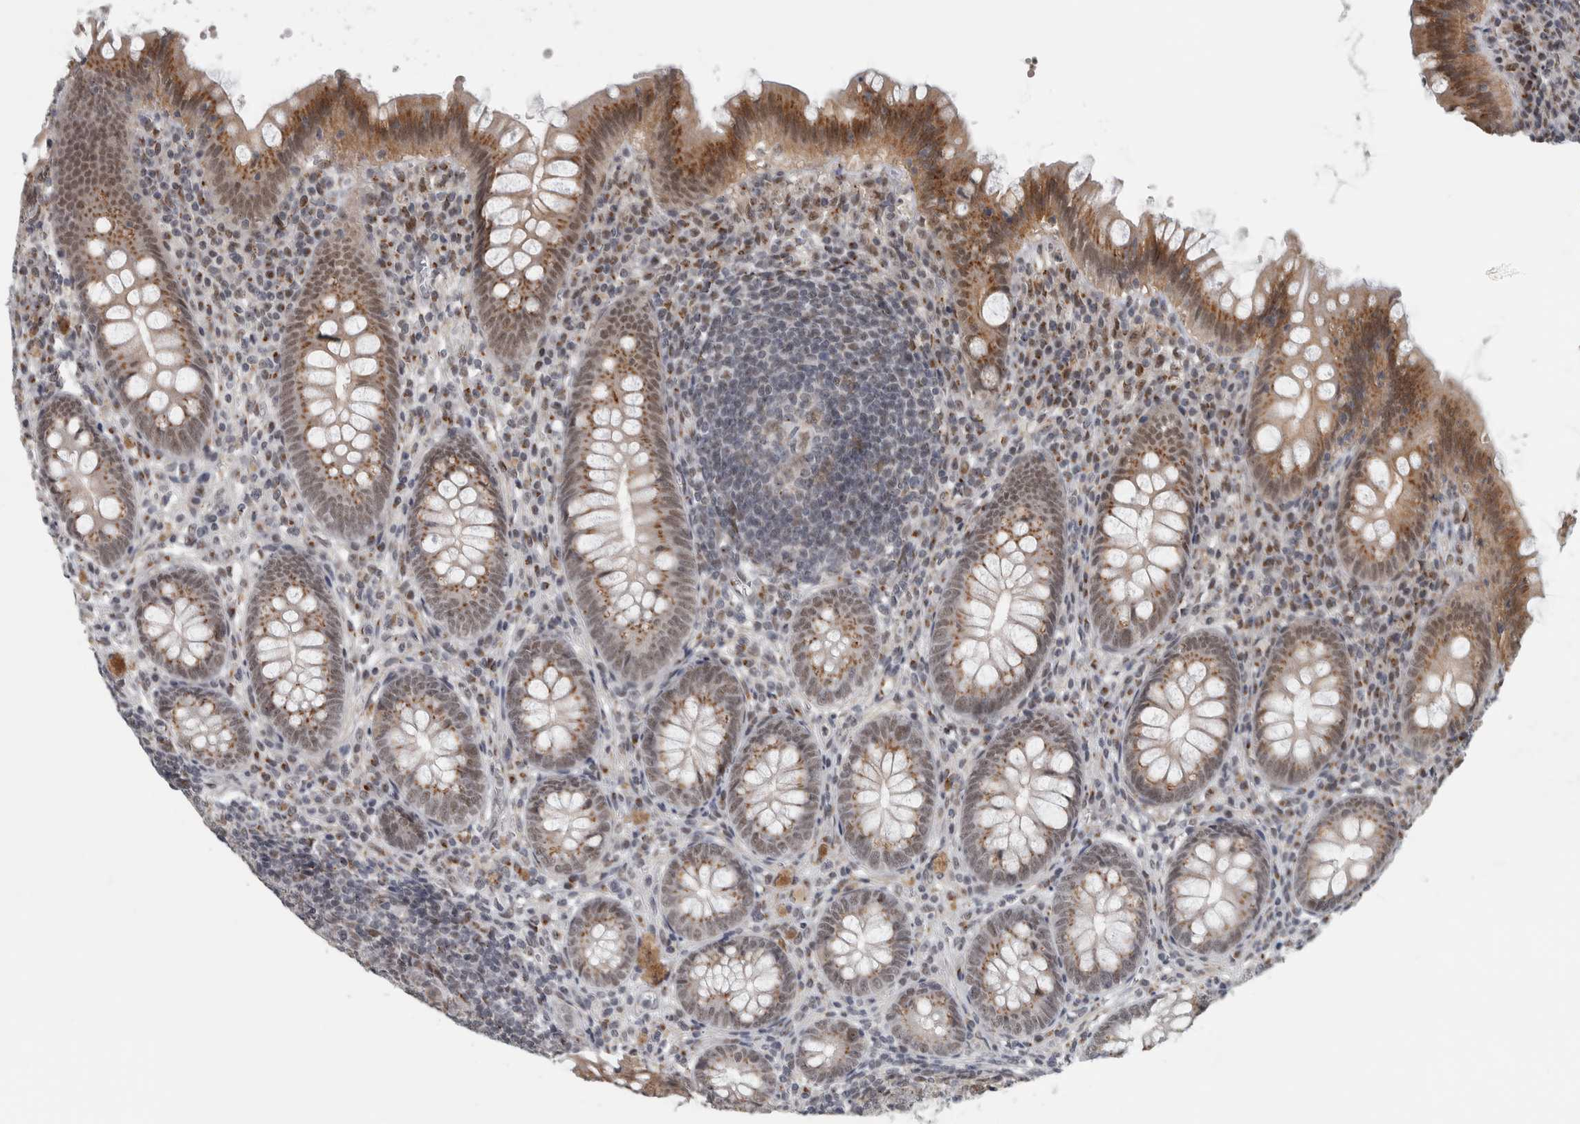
{"staining": {"intensity": "moderate", "quantity": ">75%", "location": "cytoplasmic/membranous,nuclear"}, "tissue": "appendix", "cell_type": "Glandular cells", "image_type": "normal", "snomed": [{"axis": "morphology", "description": "Normal tissue, NOS"}, {"axis": "topography", "description": "Appendix"}], "caption": "The image shows immunohistochemical staining of benign appendix. There is moderate cytoplasmic/membranous,nuclear expression is seen in about >75% of glandular cells.", "gene": "ZMYND8", "patient": {"sex": "male", "age": 56}}